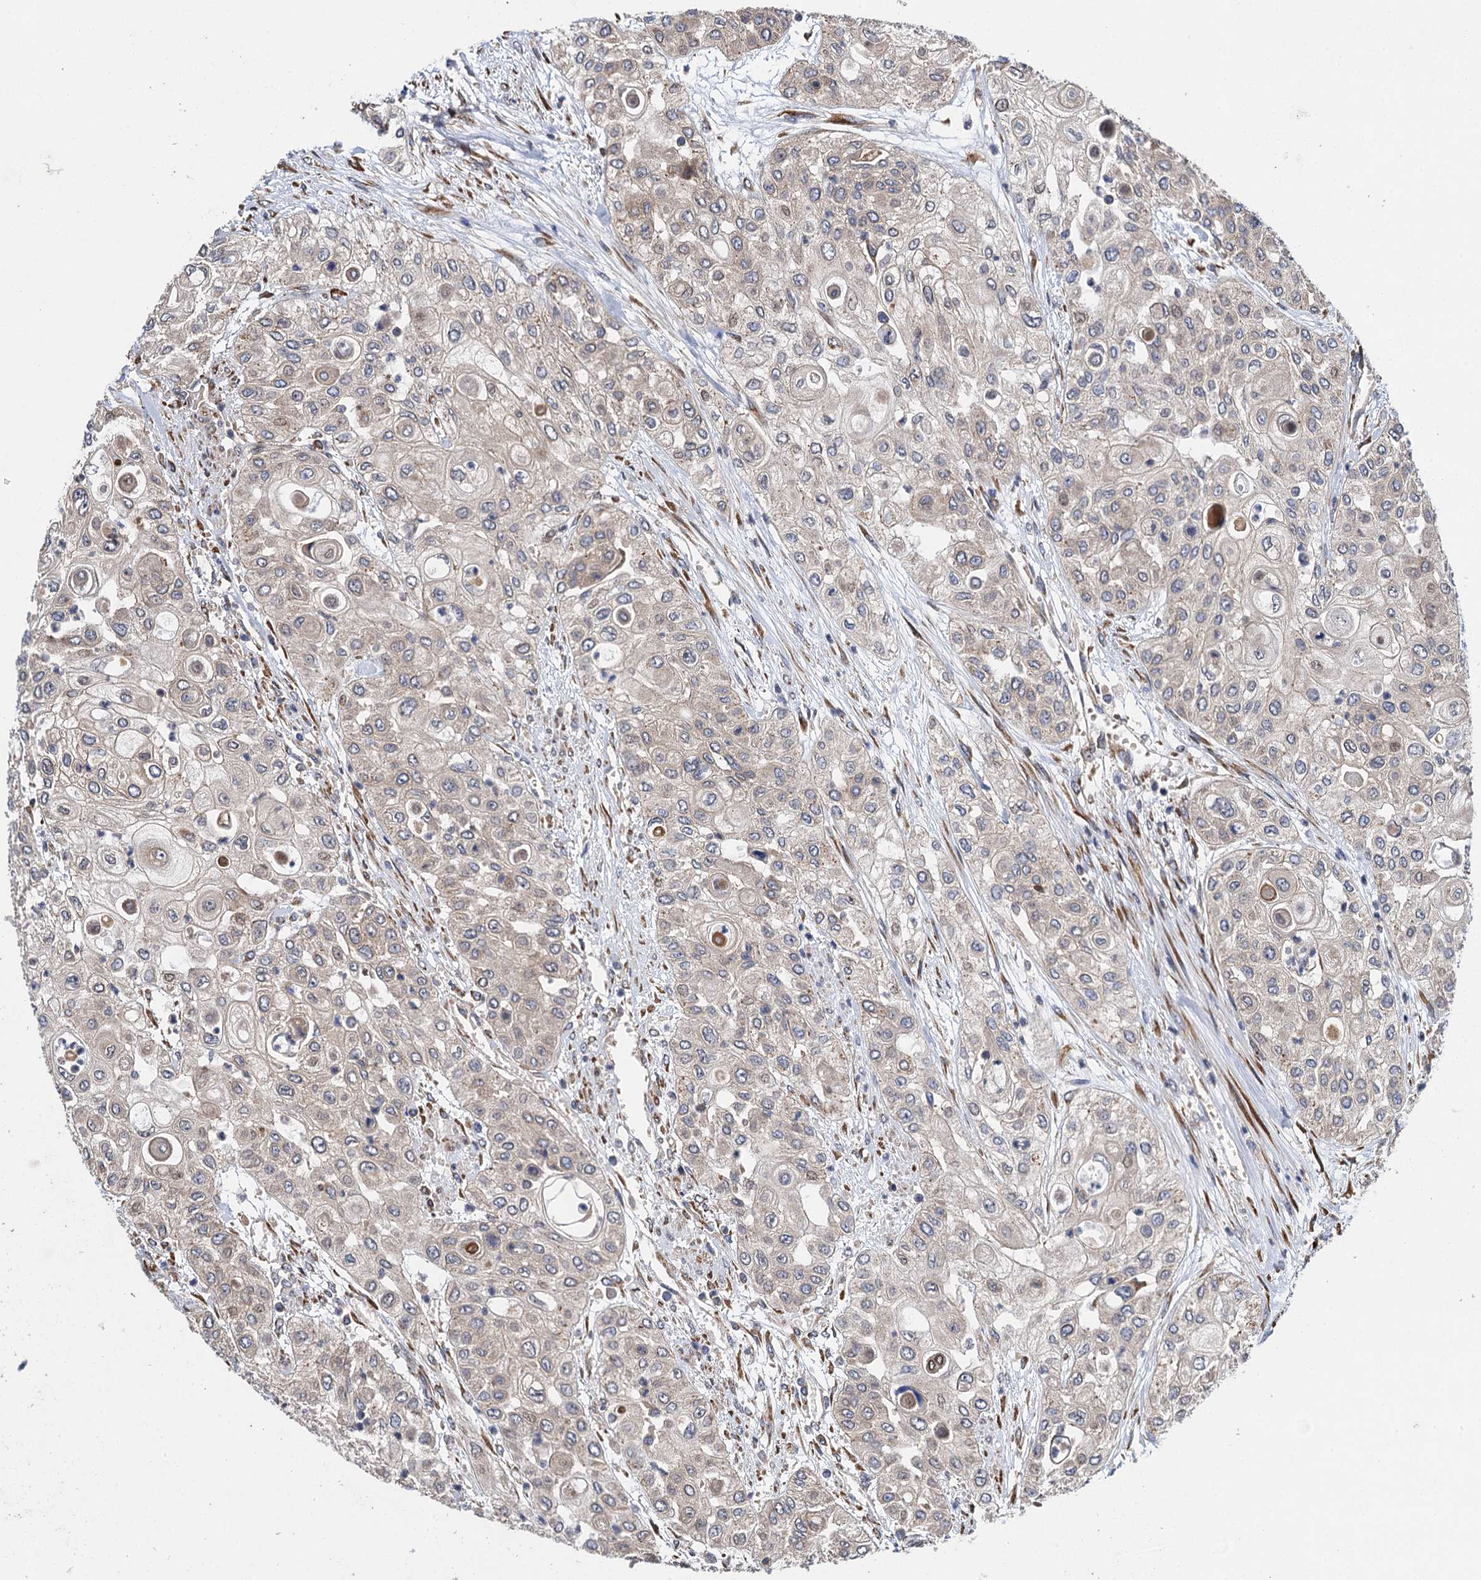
{"staining": {"intensity": "weak", "quantity": "<25%", "location": "cytoplasmic/membranous"}, "tissue": "urothelial cancer", "cell_type": "Tumor cells", "image_type": "cancer", "snomed": [{"axis": "morphology", "description": "Urothelial carcinoma, High grade"}, {"axis": "topography", "description": "Urinary bladder"}], "caption": "This is an immunohistochemistry histopathology image of human urothelial cancer. There is no expression in tumor cells.", "gene": "MDM1", "patient": {"sex": "female", "age": 79}}